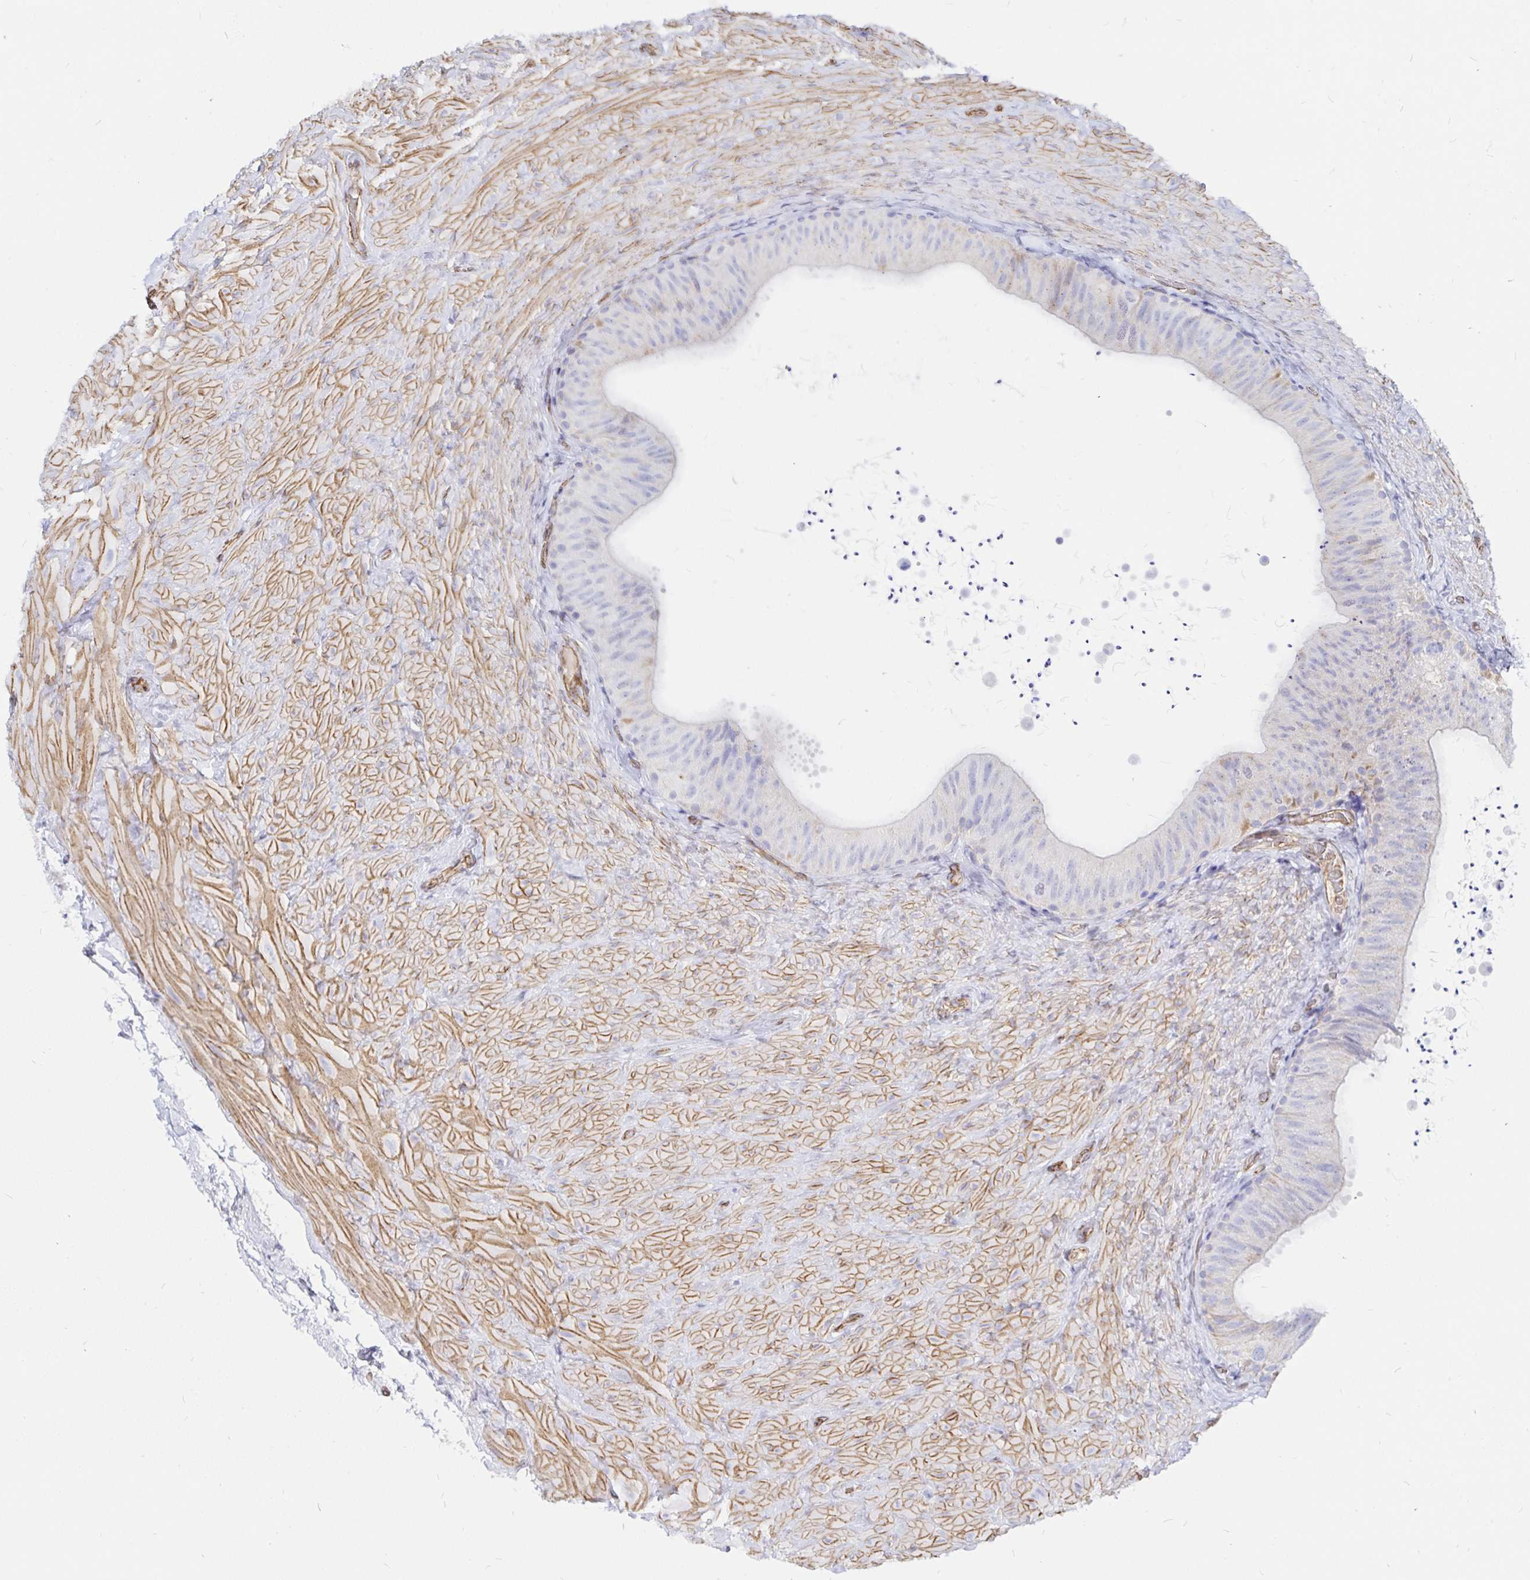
{"staining": {"intensity": "negative", "quantity": "none", "location": "none"}, "tissue": "epididymis", "cell_type": "Glandular cells", "image_type": "normal", "snomed": [{"axis": "morphology", "description": "Normal tissue, NOS"}, {"axis": "topography", "description": "Epididymis, spermatic cord, NOS"}, {"axis": "topography", "description": "Epididymis"}], "caption": "Glandular cells show no significant staining in normal epididymis. The staining is performed using DAB (3,3'-diaminobenzidine) brown chromogen with nuclei counter-stained in using hematoxylin.", "gene": "COX16", "patient": {"sex": "male", "age": 31}}